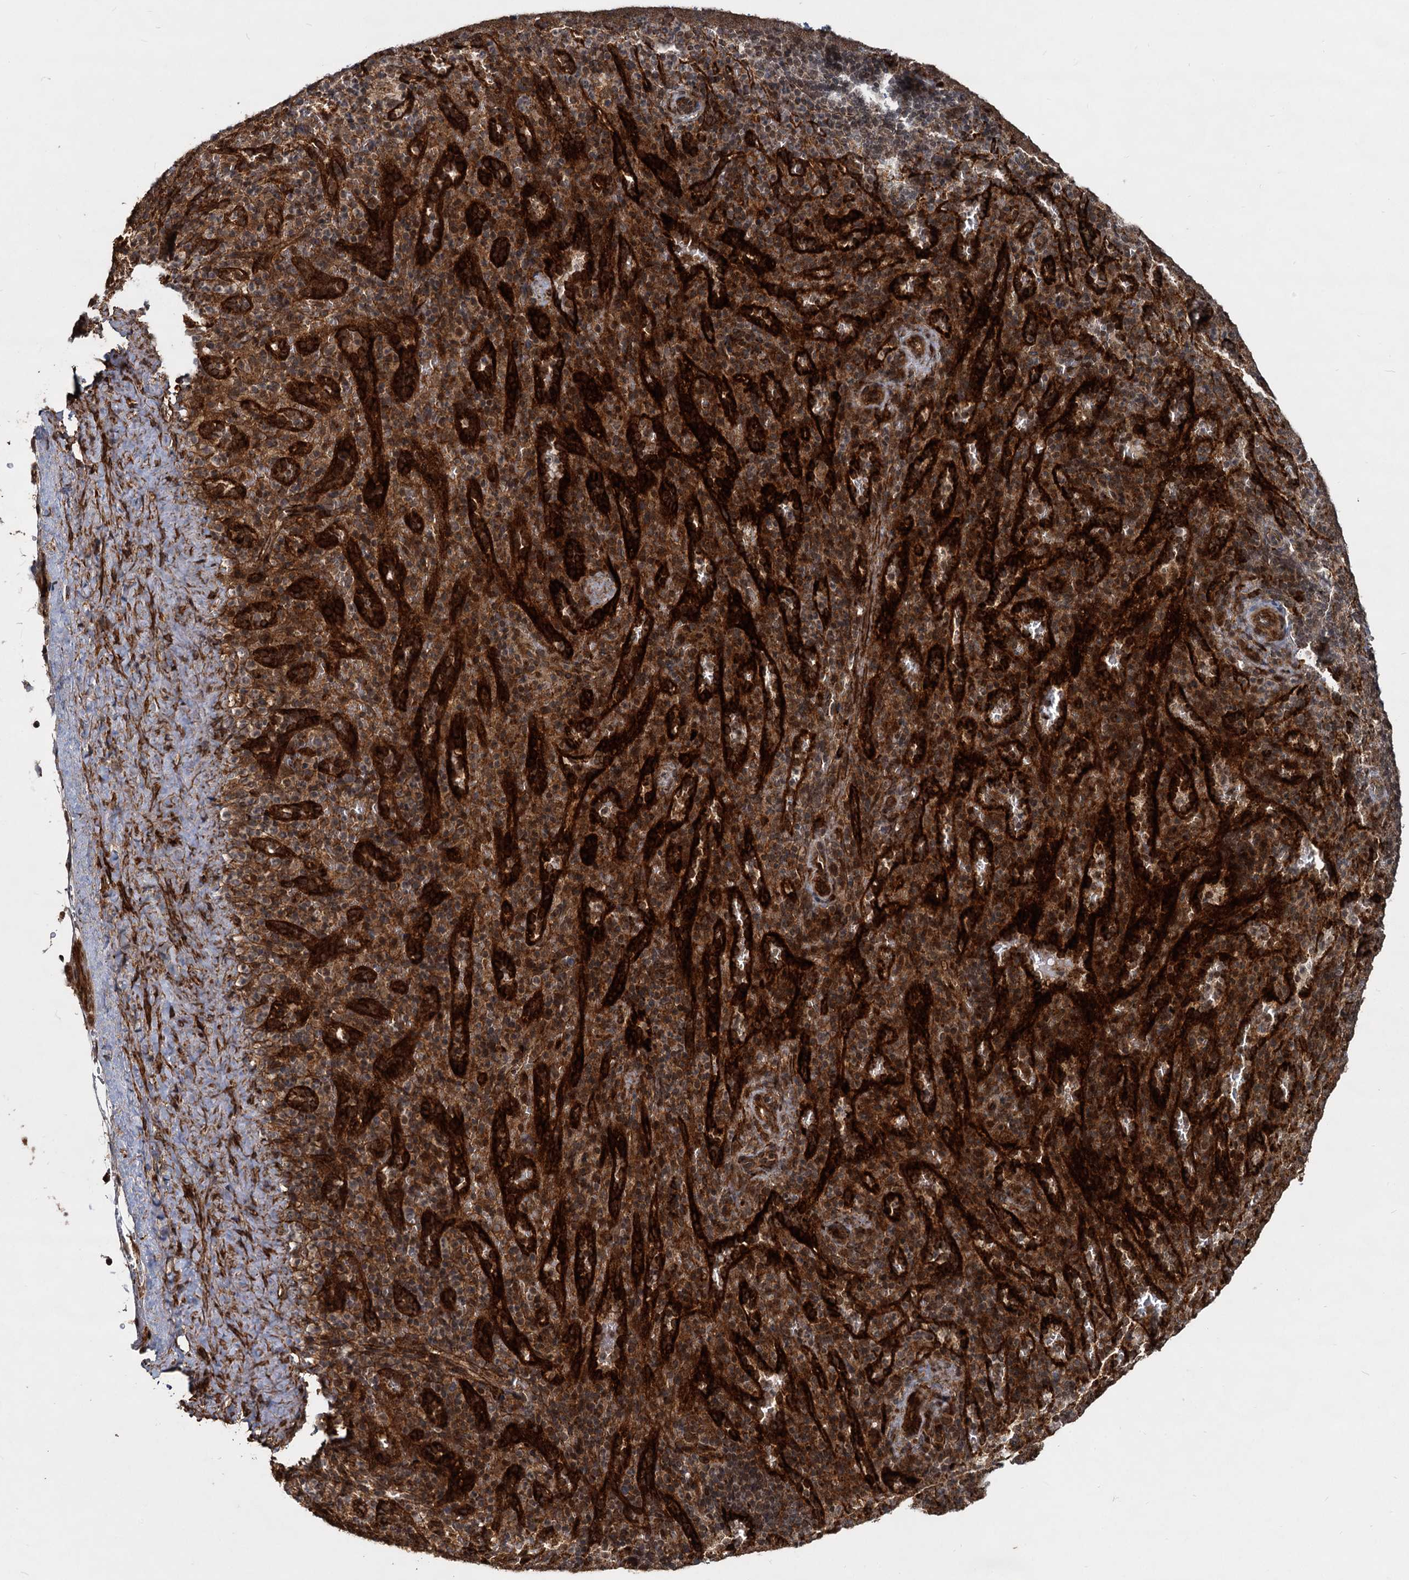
{"staining": {"intensity": "moderate", "quantity": "25%-75%", "location": "cytoplasmic/membranous"}, "tissue": "spleen", "cell_type": "Cells in red pulp", "image_type": "normal", "snomed": [{"axis": "morphology", "description": "Normal tissue, NOS"}, {"axis": "topography", "description": "Spleen"}], "caption": "This image exhibits IHC staining of normal spleen, with medium moderate cytoplasmic/membranous positivity in approximately 25%-75% of cells in red pulp.", "gene": "TRIM23", "patient": {"sex": "female", "age": 21}}